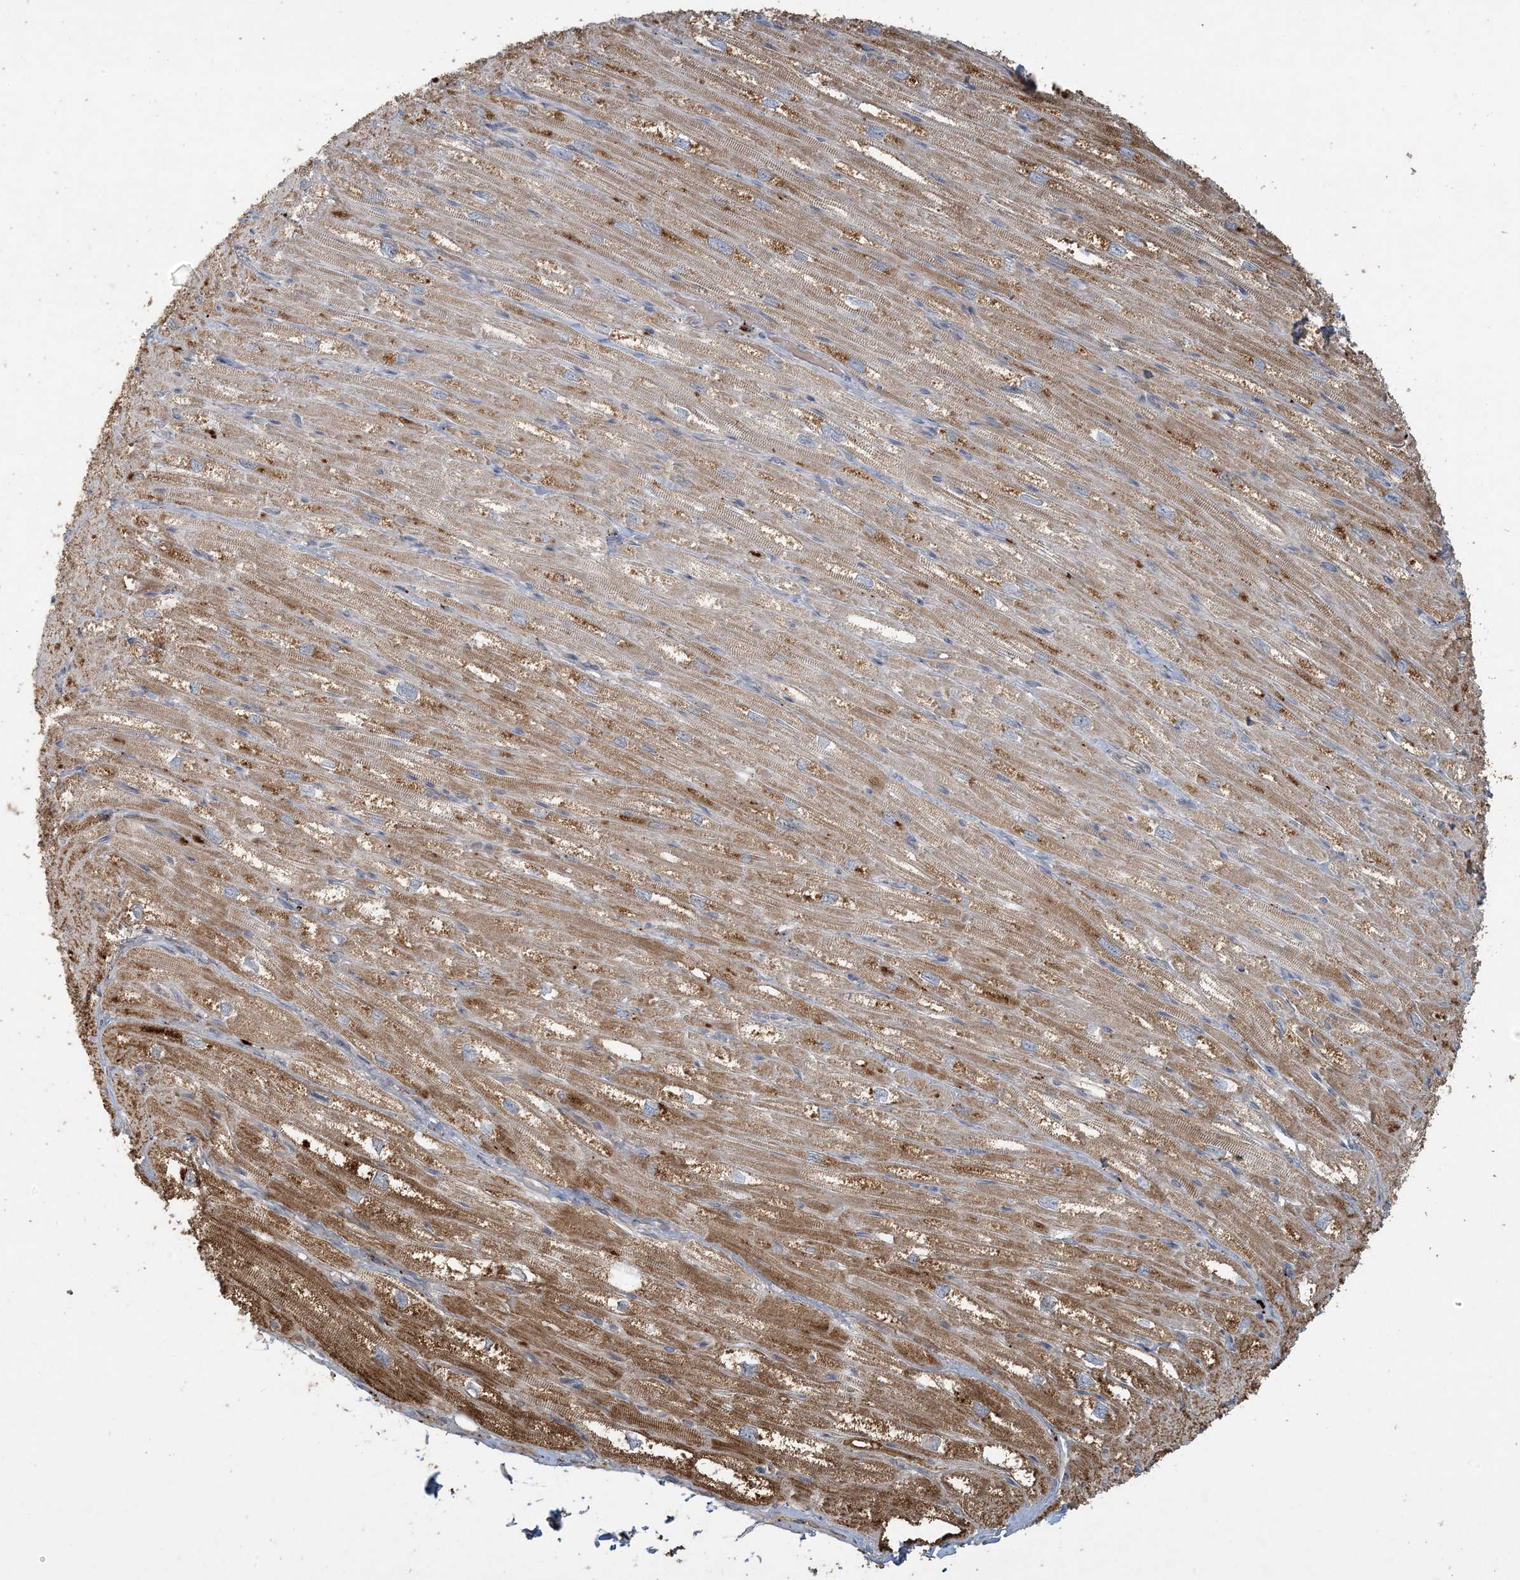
{"staining": {"intensity": "moderate", "quantity": ">75%", "location": "cytoplasmic/membranous"}, "tissue": "heart muscle", "cell_type": "Cardiomyocytes", "image_type": "normal", "snomed": [{"axis": "morphology", "description": "Normal tissue, NOS"}, {"axis": "topography", "description": "Heart"}], "caption": "A photomicrograph of human heart muscle stained for a protein shows moderate cytoplasmic/membranous brown staining in cardiomyocytes. (DAB (3,3'-diaminobenzidine) IHC with brightfield microscopy, high magnification).", "gene": "LTN1", "patient": {"sex": "male", "age": 50}}